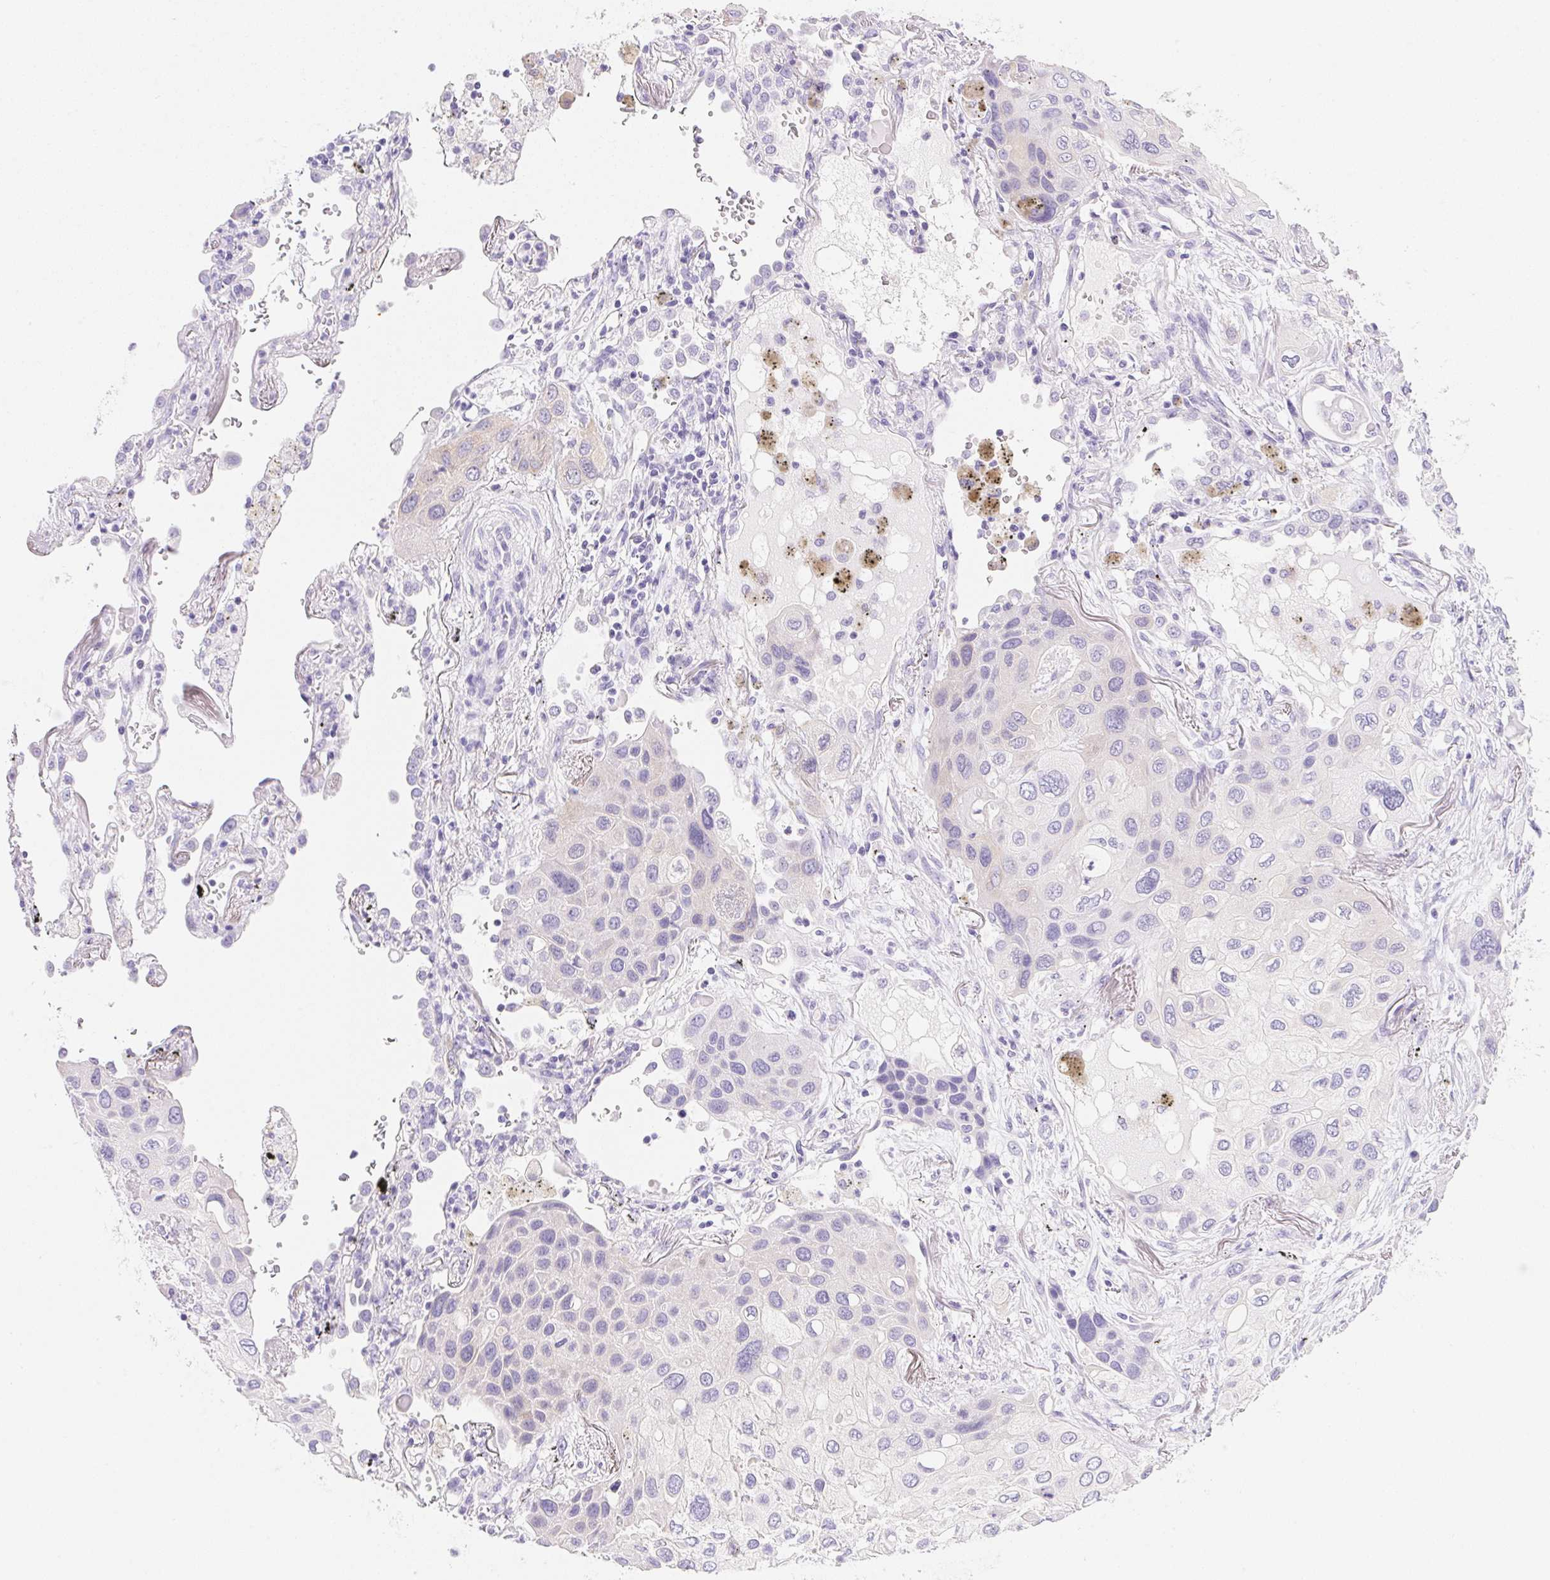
{"staining": {"intensity": "negative", "quantity": "none", "location": "none"}, "tissue": "lung cancer", "cell_type": "Tumor cells", "image_type": "cancer", "snomed": [{"axis": "morphology", "description": "Squamous cell carcinoma, NOS"}, {"axis": "morphology", "description": "Squamous cell carcinoma, metastatic, NOS"}, {"axis": "topography", "description": "Lung"}], "caption": "Tumor cells are negative for protein expression in human lung cancer.", "gene": "DHCR24", "patient": {"sex": "male", "age": 59}}